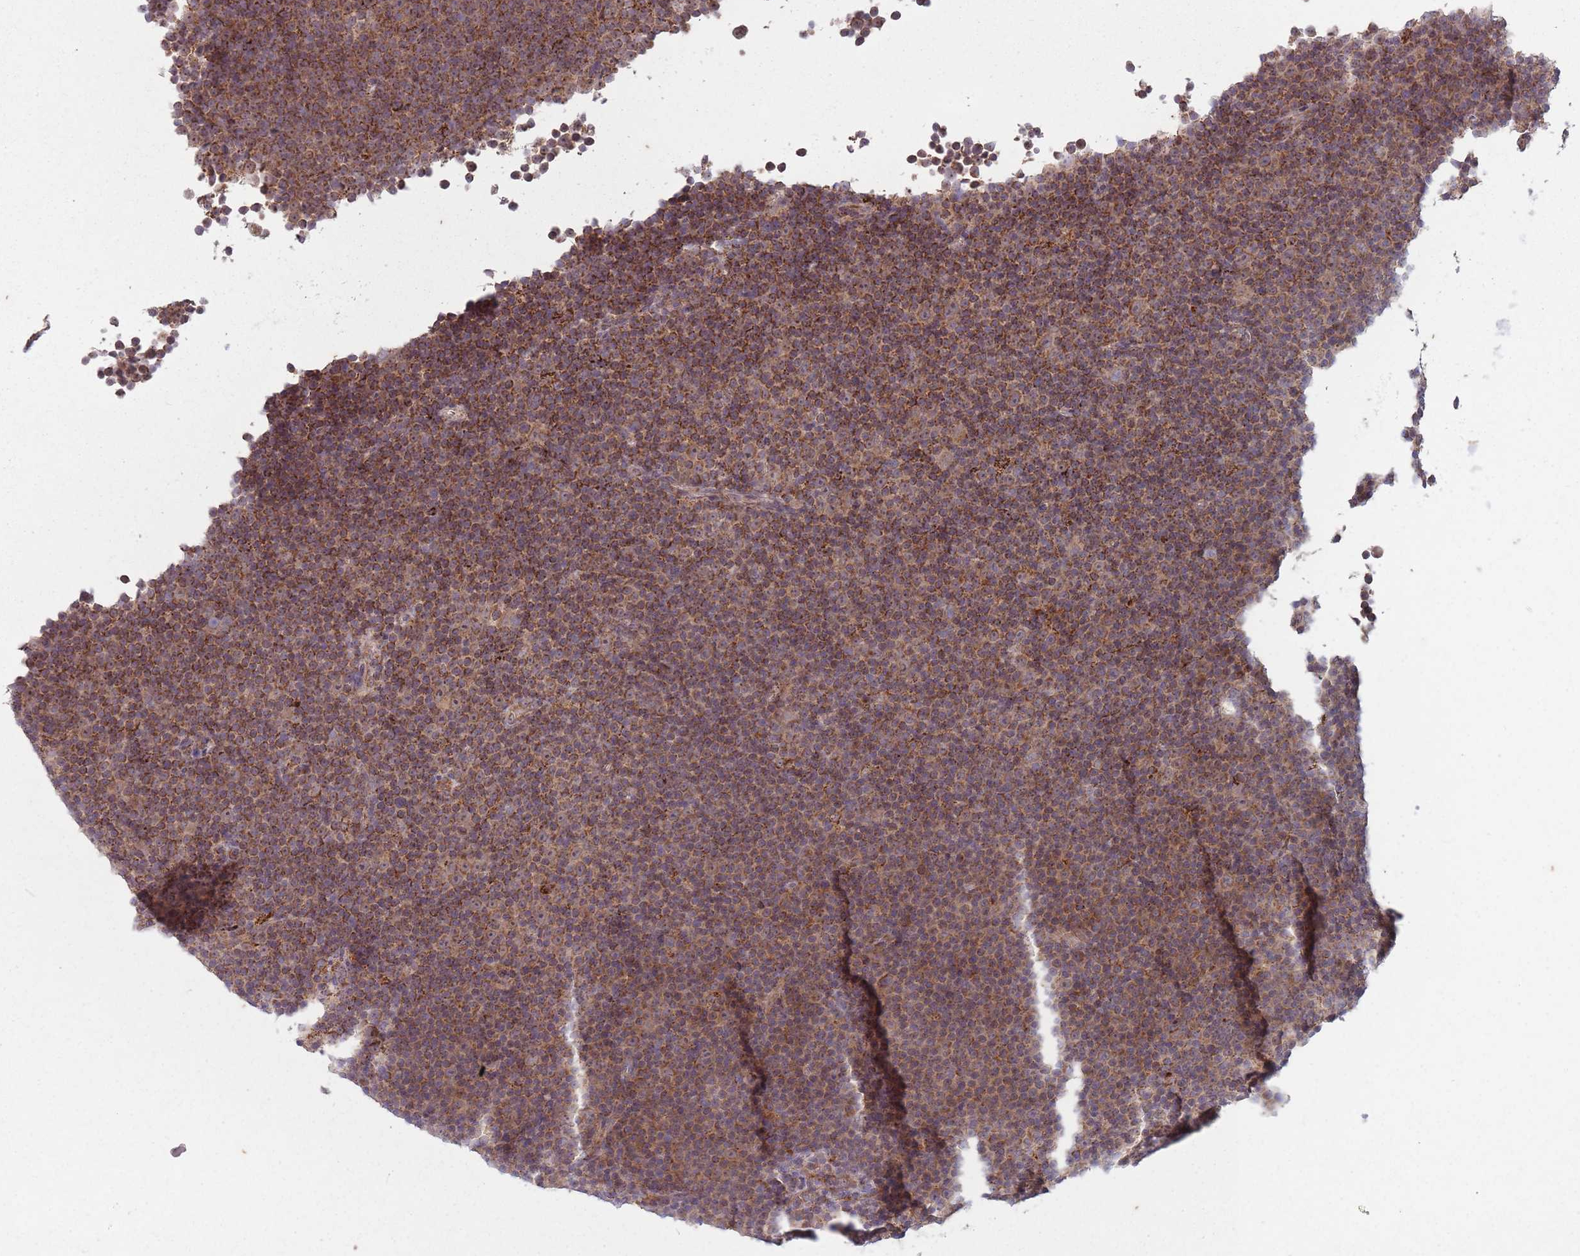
{"staining": {"intensity": "negative", "quantity": "none", "location": "none"}, "tissue": "lymphoma", "cell_type": "Tumor cells", "image_type": "cancer", "snomed": [{"axis": "morphology", "description": "Malignant lymphoma, non-Hodgkin's type, Low grade"}, {"axis": "topography", "description": "Lymph node"}], "caption": "This is a micrograph of IHC staining of low-grade malignant lymphoma, non-Hodgkin's type, which shows no staining in tumor cells. The staining is performed using DAB (3,3'-diaminobenzidine) brown chromogen with nuclei counter-stained in using hematoxylin.", "gene": "OR10Q1", "patient": {"sex": "female", "age": 67}}